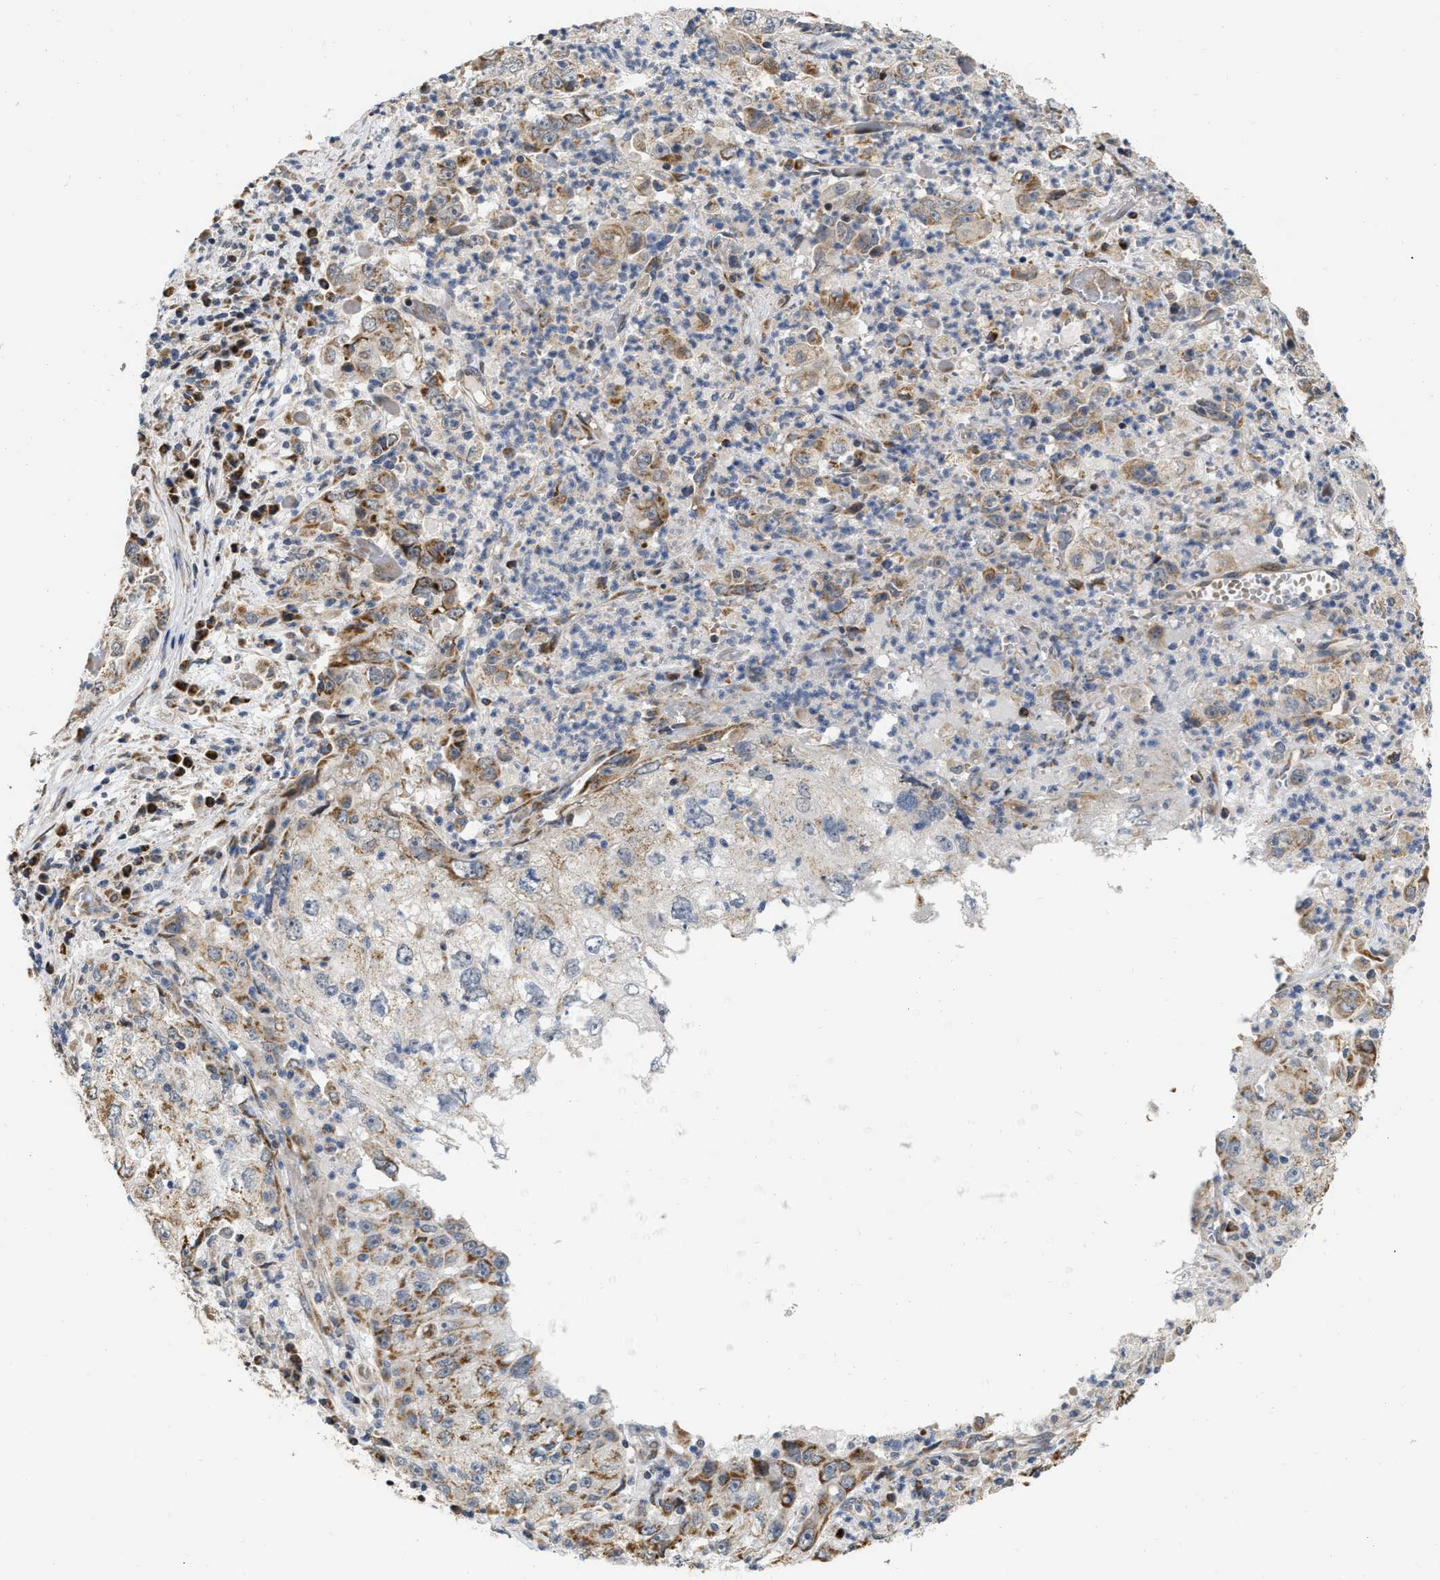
{"staining": {"intensity": "moderate", "quantity": "25%-75%", "location": "cytoplasmic/membranous"}, "tissue": "cervical cancer", "cell_type": "Tumor cells", "image_type": "cancer", "snomed": [{"axis": "morphology", "description": "Squamous cell carcinoma, NOS"}, {"axis": "topography", "description": "Cervix"}], "caption": "Protein staining of cervical squamous cell carcinoma tissue displays moderate cytoplasmic/membranous expression in about 25%-75% of tumor cells. The staining is performed using DAB brown chromogen to label protein expression. The nuclei are counter-stained blue using hematoxylin.", "gene": "DEPTOR", "patient": {"sex": "female", "age": 36}}